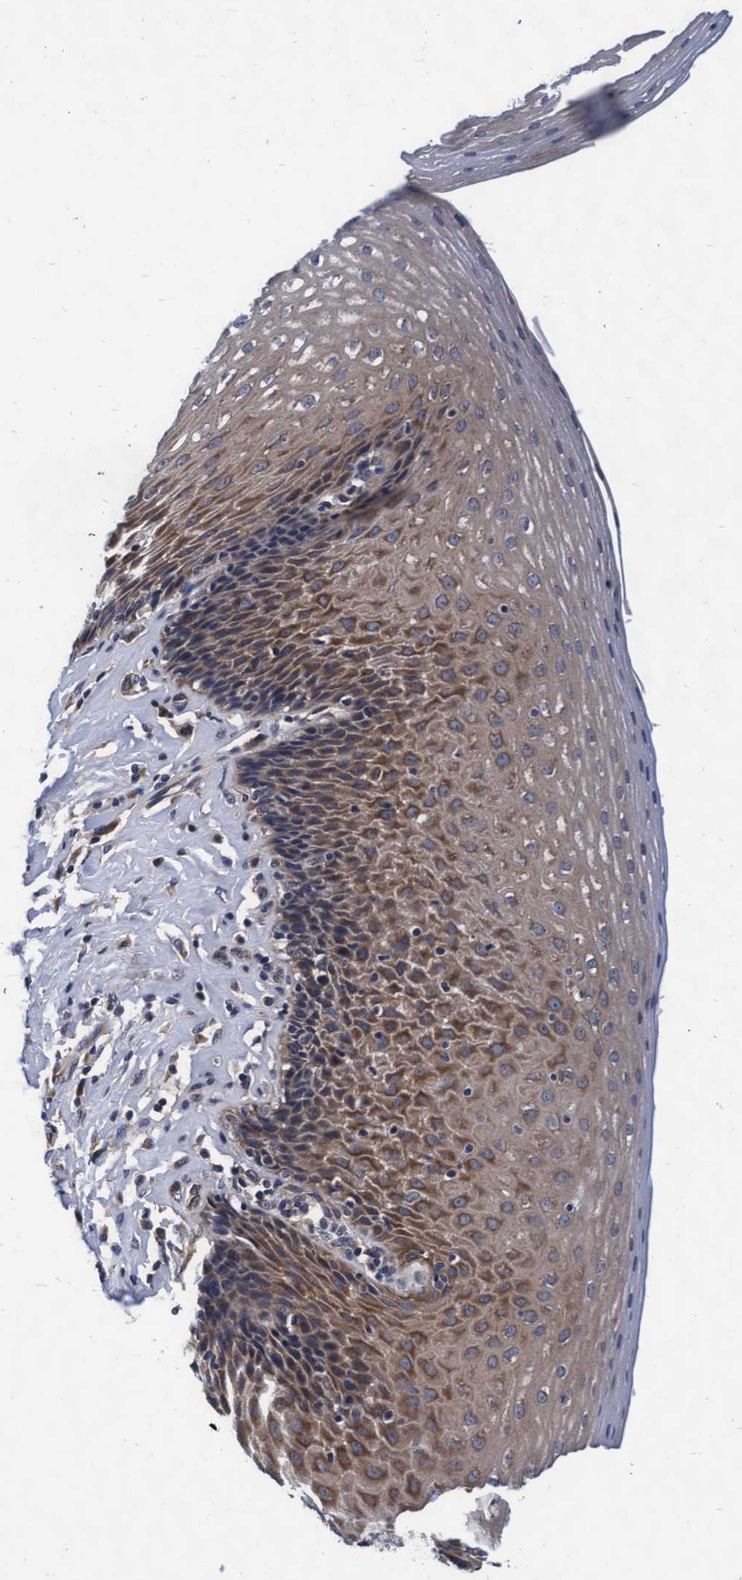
{"staining": {"intensity": "moderate", "quantity": ">75%", "location": "cytoplasmic/membranous"}, "tissue": "esophagus", "cell_type": "Squamous epithelial cells", "image_type": "normal", "snomed": [{"axis": "morphology", "description": "Normal tissue, NOS"}, {"axis": "topography", "description": "Esophagus"}], "caption": "A medium amount of moderate cytoplasmic/membranous expression is present in approximately >75% of squamous epithelial cells in unremarkable esophagus.", "gene": "EFCAB13", "patient": {"sex": "female", "age": 61}}